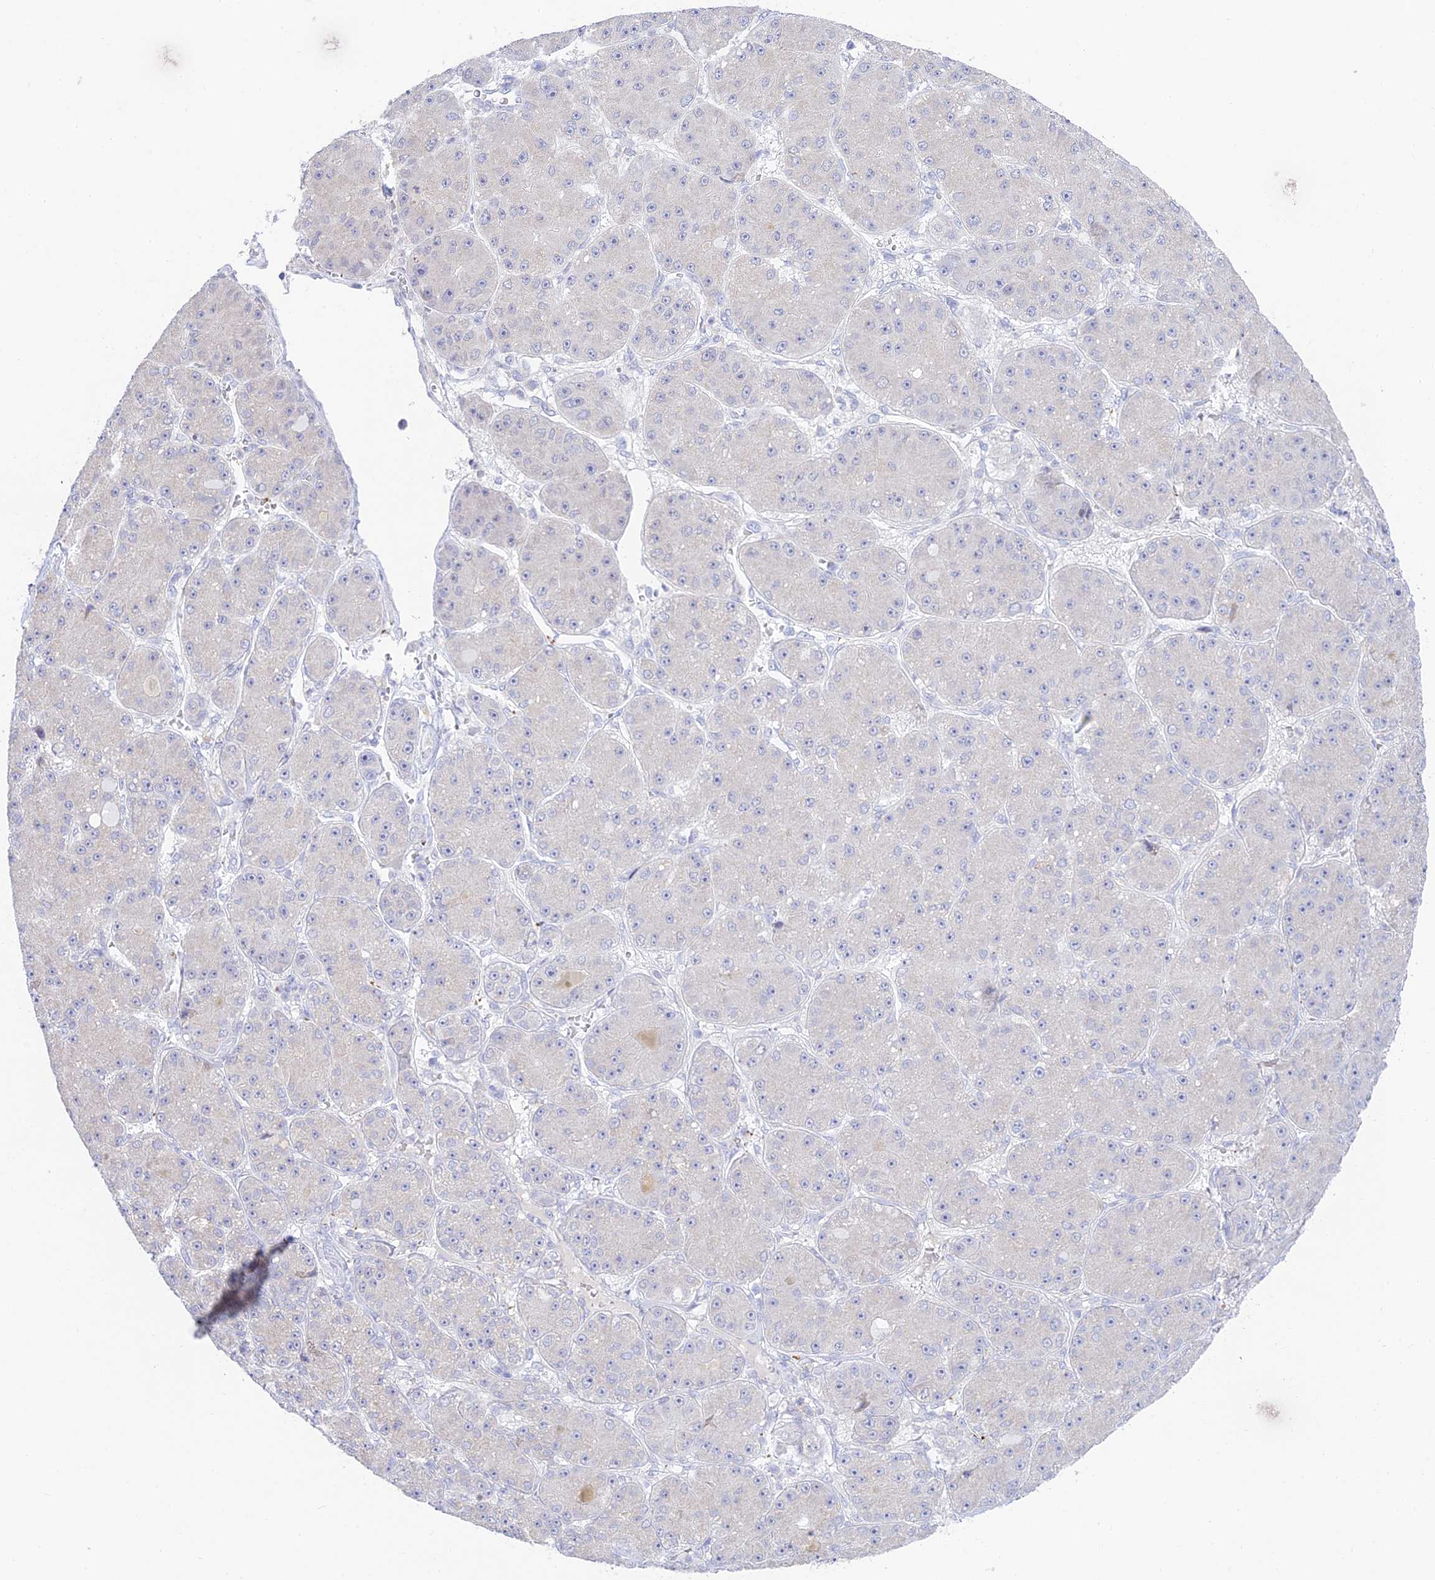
{"staining": {"intensity": "negative", "quantity": "none", "location": "none"}, "tissue": "liver cancer", "cell_type": "Tumor cells", "image_type": "cancer", "snomed": [{"axis": "morphology", "description": "Carcinoma, Hepatocellular, NOS"}, {"axis": "topography", "description": "Liver"}], "caption": "Tumor cells are negative for protein expression in human hepatocellular carcinoma (liver).", "gene": "TMEM40", "patient": {"sex": "male", "age": 67}}